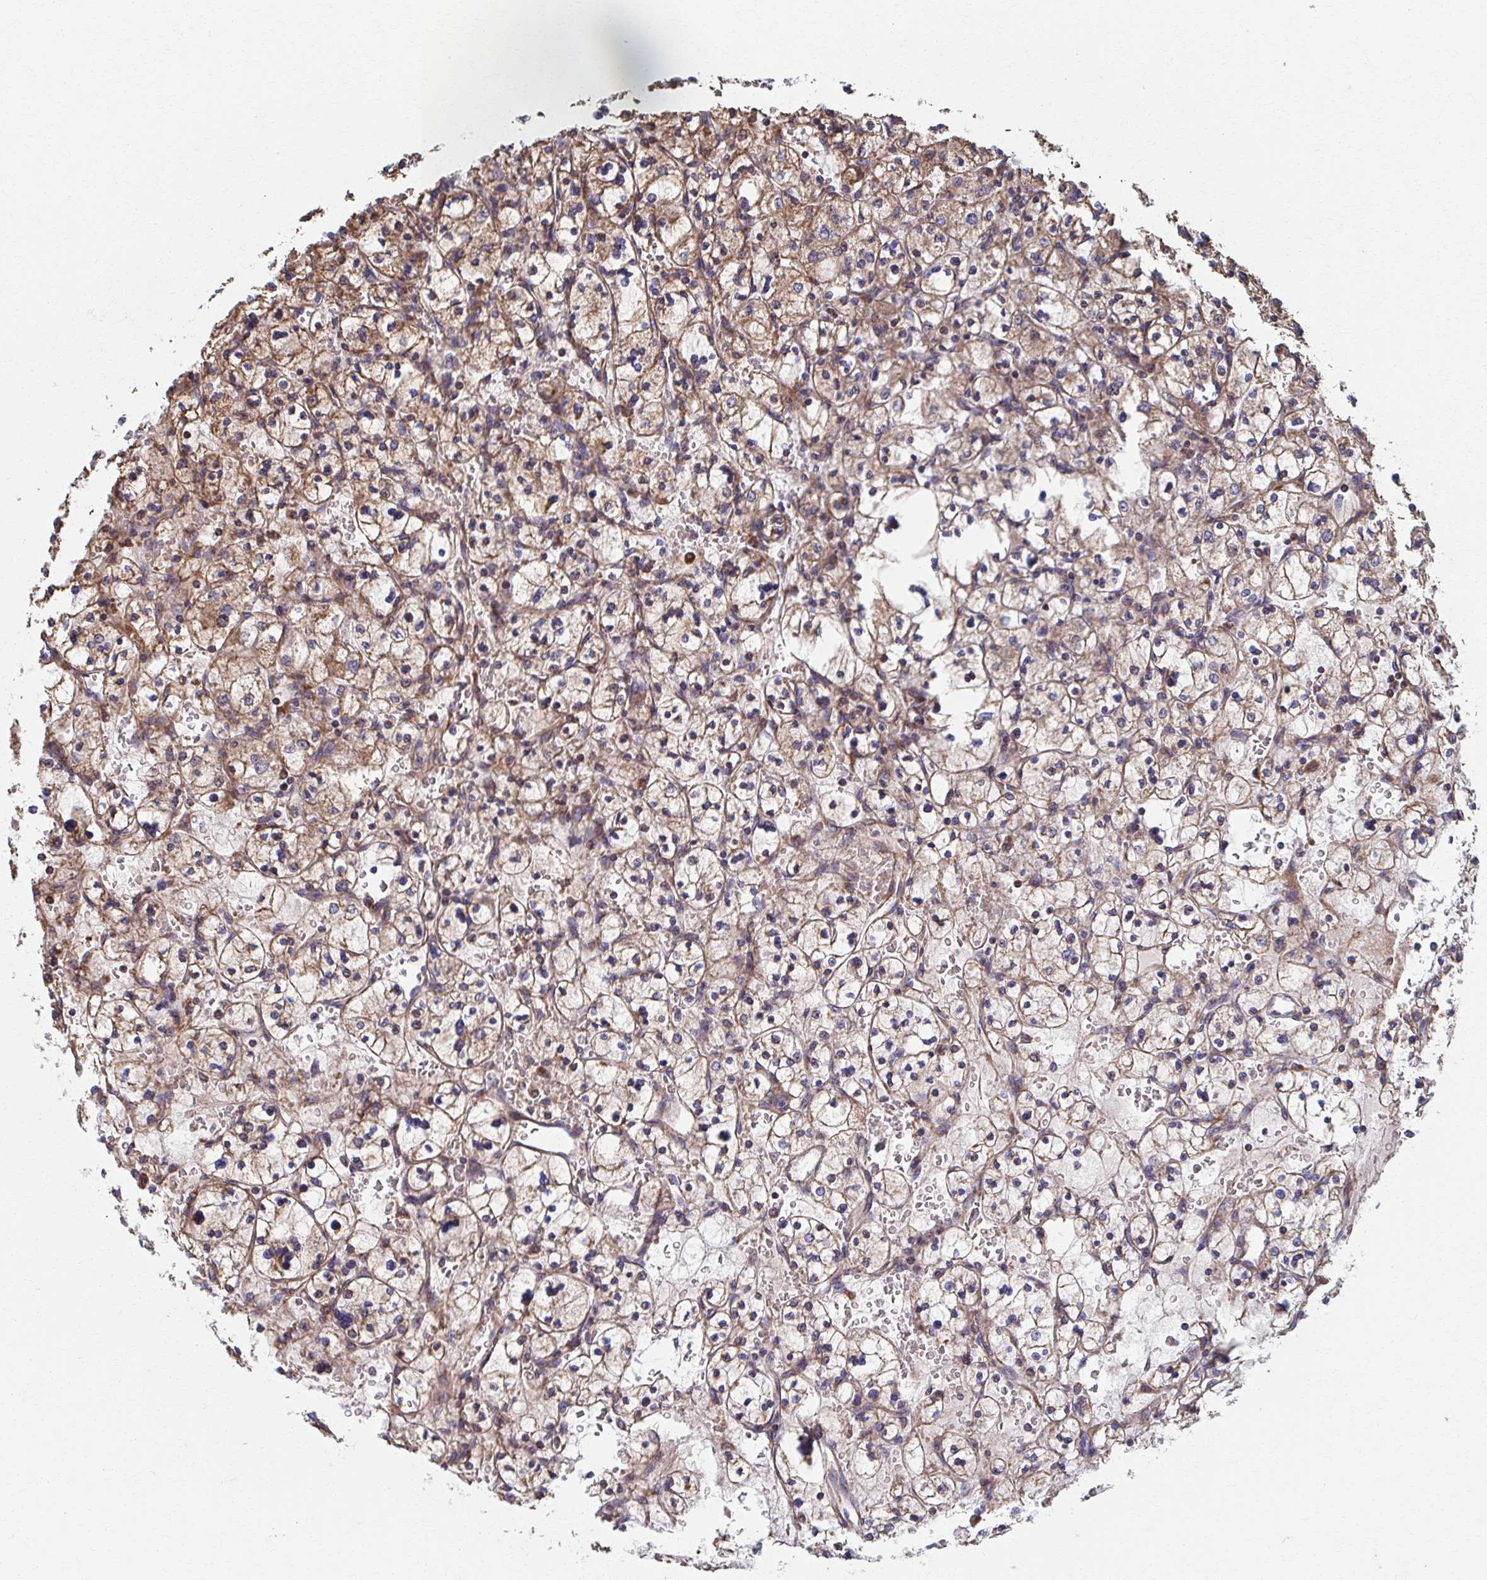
{"staining": {"intensity": "moderate", "quantity": ">75%", "location": "cytoplasmic/membranous"}, "tissue": "renal cancer", "cell_type": "Tumor cells", "image_type": "cancer", "snomed": [{"axis": "morphology", "description": "Adenocarcinoma, NOS"}, {"axis": "topography", "description": "Kidney"}], "caption": "IHC of renal cancer (adenocarcinoma) demonstrates medium levels of moderate cytoplasmic/membranous staining in about >75% of tumor cells.", "gene": "SAT1", "patient": {"sex": "female", "age": 83}}